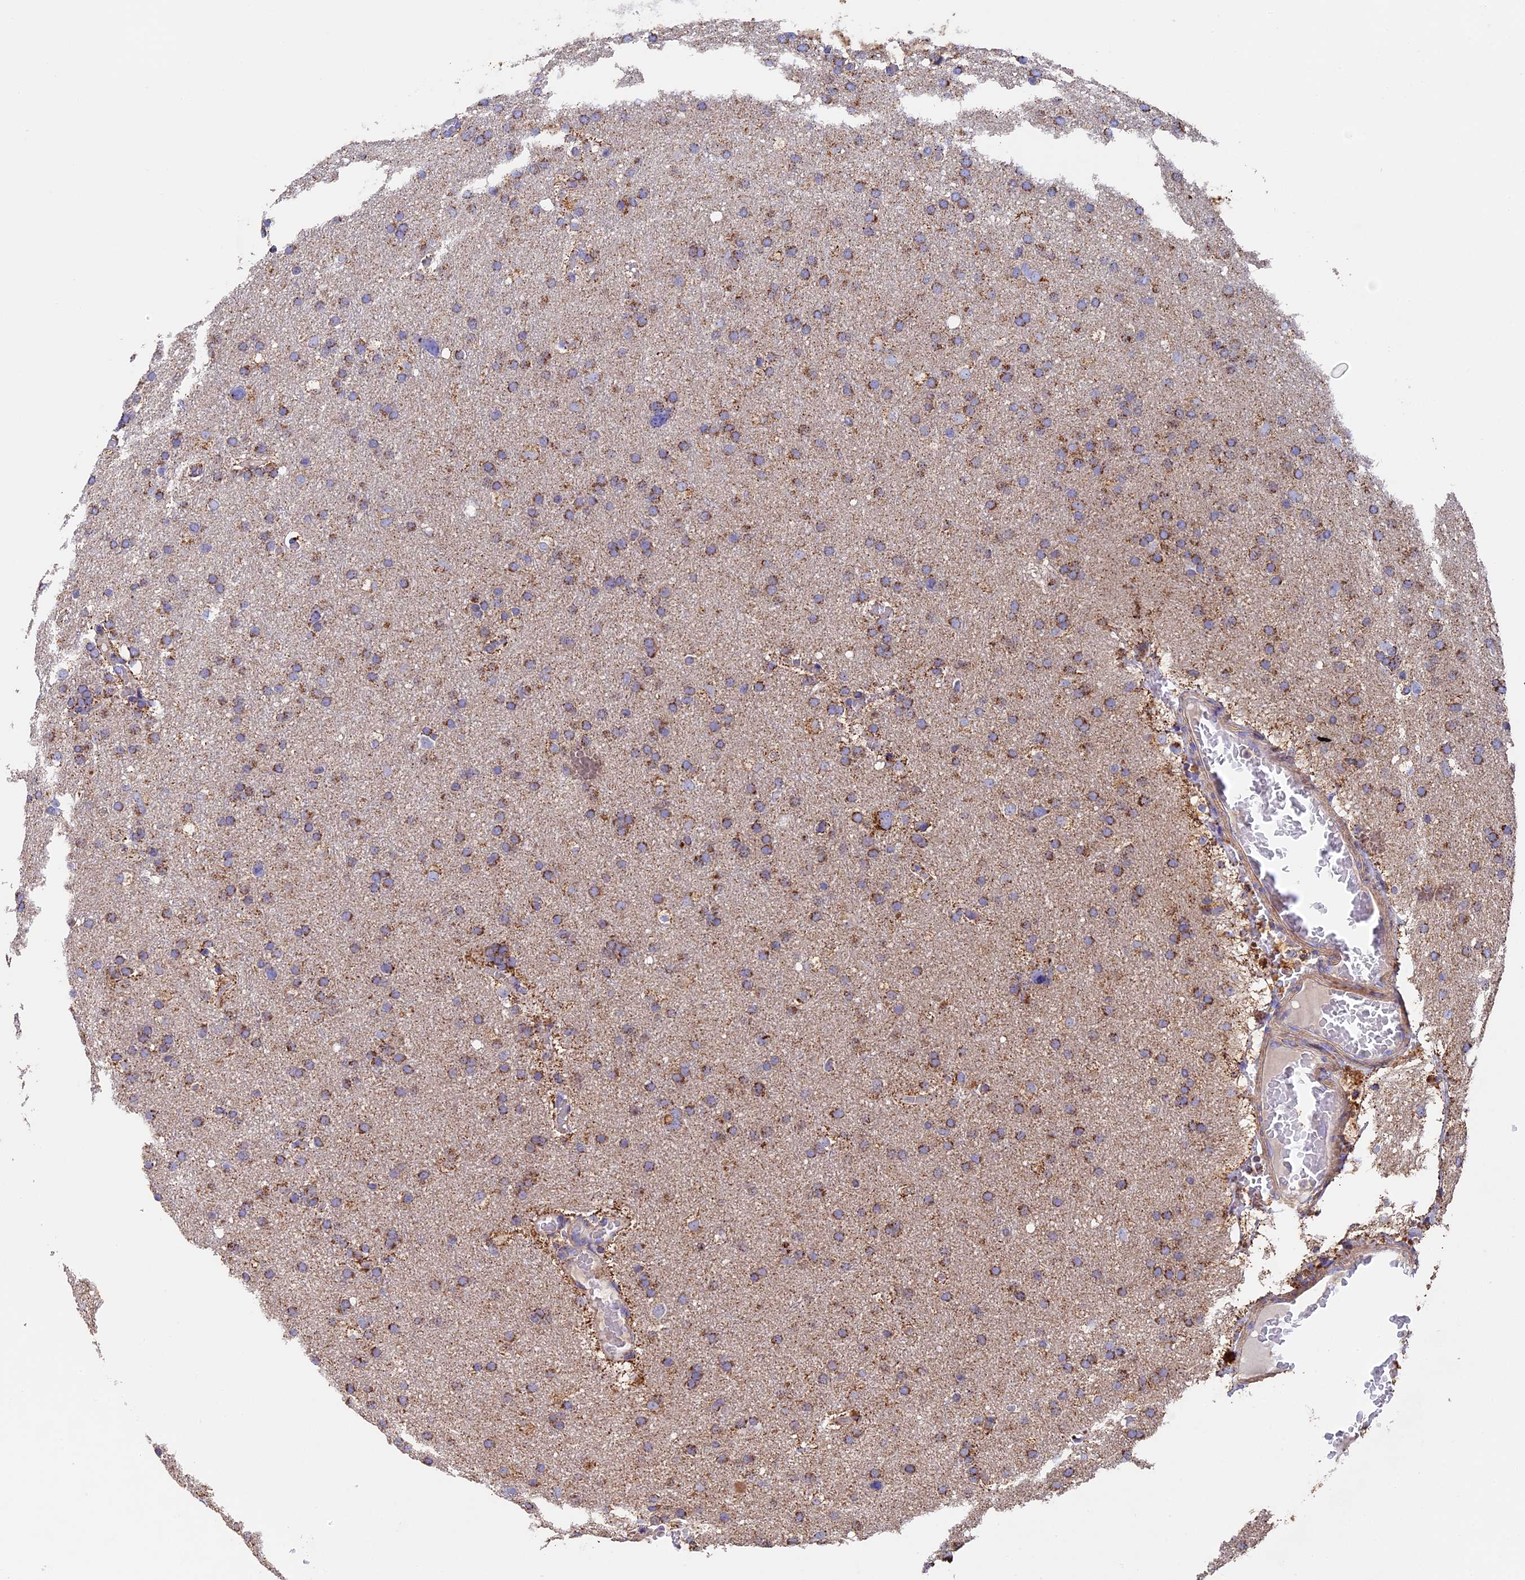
{"staining": {"intensity": "moderate", "quantity": ">75%", "location": "cytoplasmic/membranous"}, "tissue": "glioma", "cell_type": "Tumor cells", "image_type": "cancer", "snomed": [{"axis": "morphology", "description": "Glioma, malignant, High grade"}, {"axis": "topography", "description": "Cerebral cortex"}], "caption": "Immunohistochemical staining of glioma demonstrates medium levels of moderate cytoplasmic/membranous protein expression in approximately >75% of tumor cells. The staining was performed using DAB to visualize the protein expression in brown, while the nuclei were stained in blue with hematoxylin (Magnification: 20x).", "gene": "ADAT1", "patient": {"sex": "female", "age": 36}}